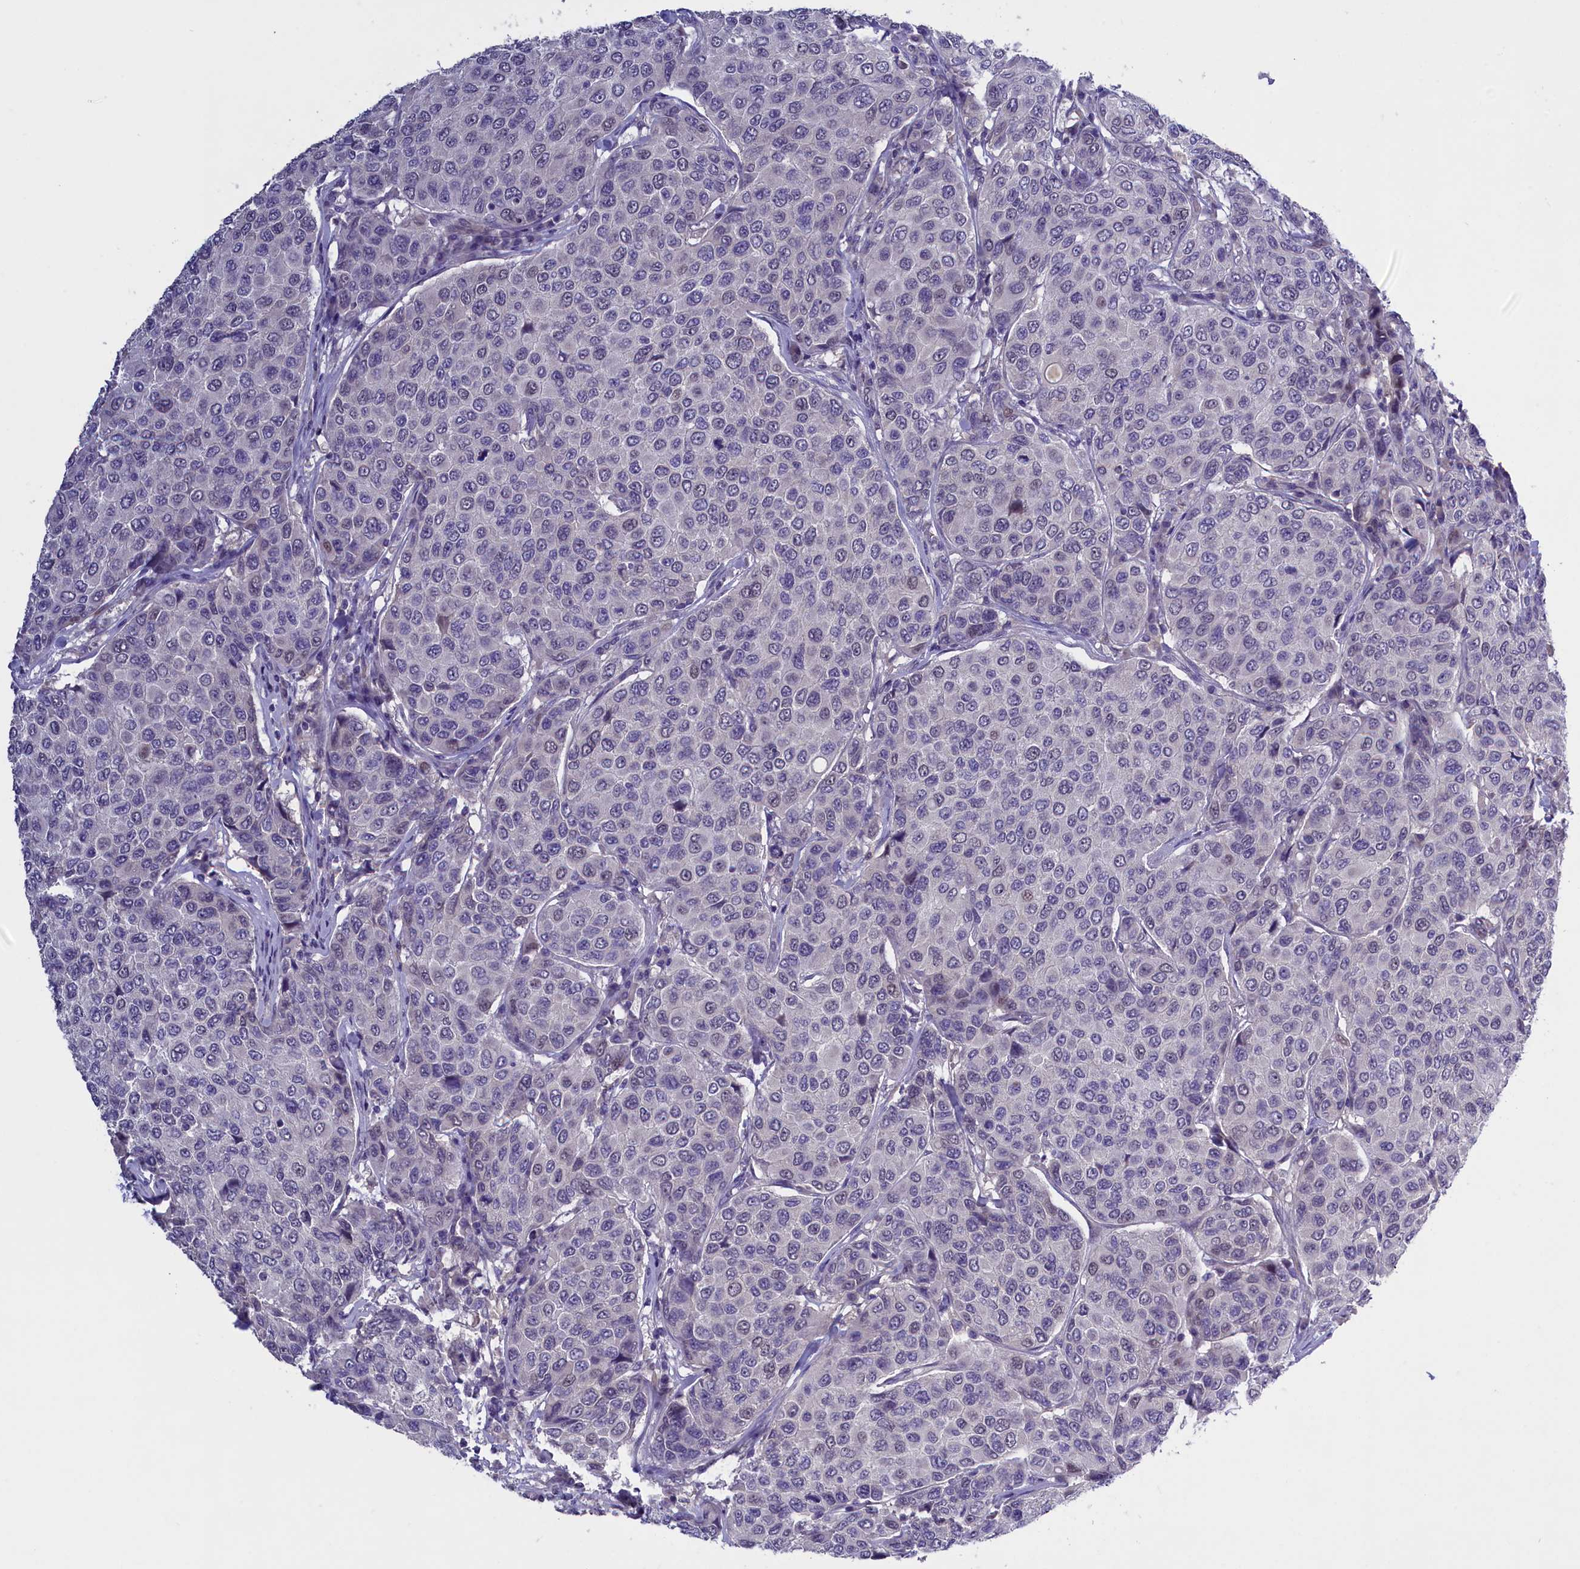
{"staining": {"intensity": "negative", "quantity": "none", "location": "none"}, "tissue": "breast cancer", "cell_type": "Tumor cells", "image_type": "cancer", "snomed": [{"axis": "morphology", "description": "Duct carcinoma"}, {"axis": "topography", "description": "Breast"}], "caption": "Tumor cells show no significant protein positivity in breast cancer (intraductal carcinoma).", "gene": "ENPP6", "patient": {"sex": "female", "age": 55}}